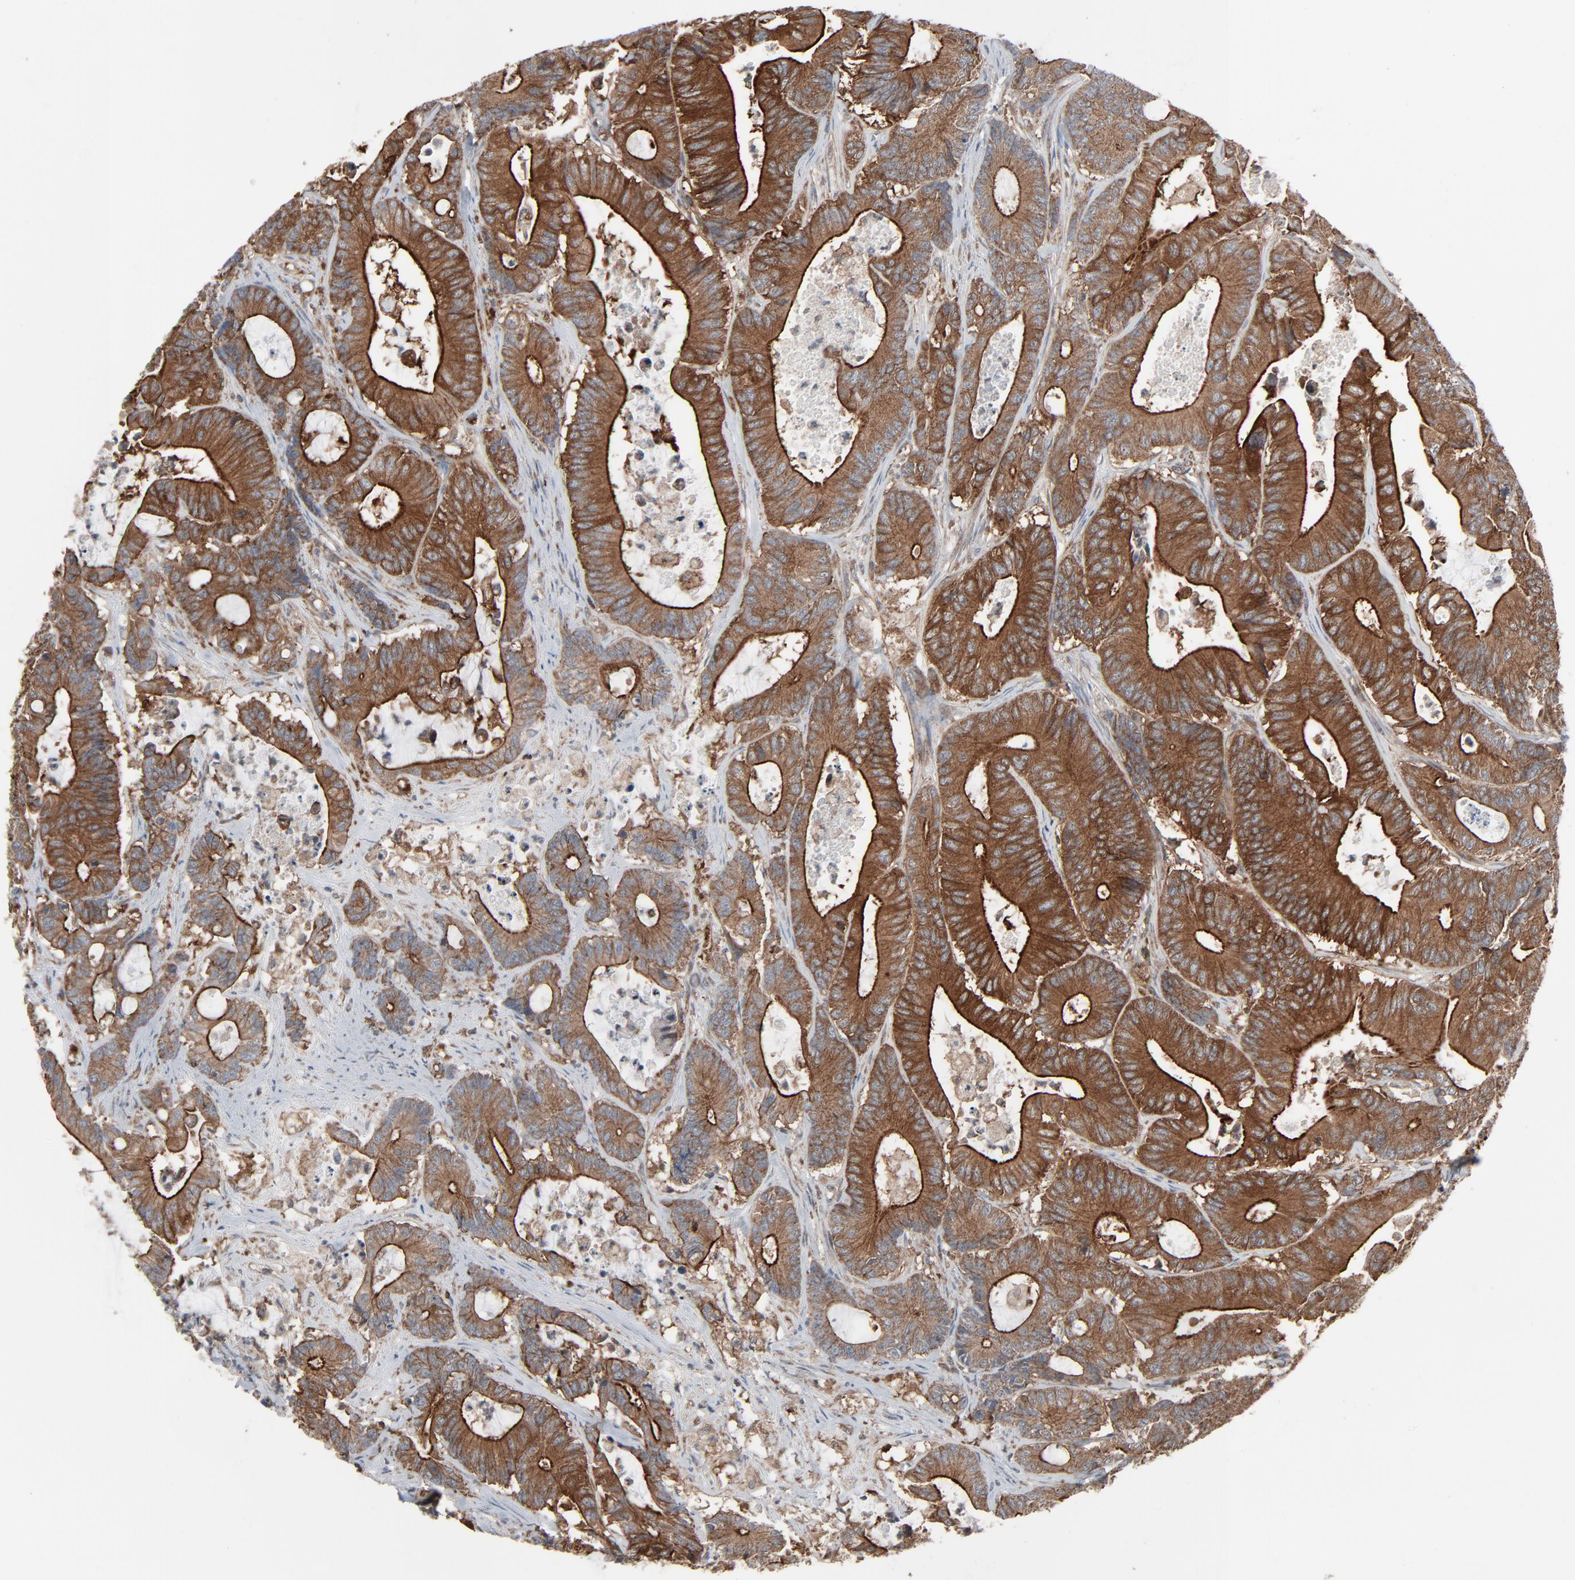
{"staining": {"intensity": "strong", "quantity": "25%-75%", "location": "cytoplasmic/membranous"}, "tissue": "colorectal cancer", "cell_type": "Tumor cells", "image_type": "cancer", "snomed": [{"axis": "morphology", "description": "Adenocarcinoma, NOS"}, {"axis": "topography", "description": "Colon"}], "caption": "A micrograph of human colorectal cancer stained for a protein demonstrates strong cytoplasmic/membranous brown staining in tumor cells.", "gene": "OPTN", "patient": {"sex": "female", "age": 84}}